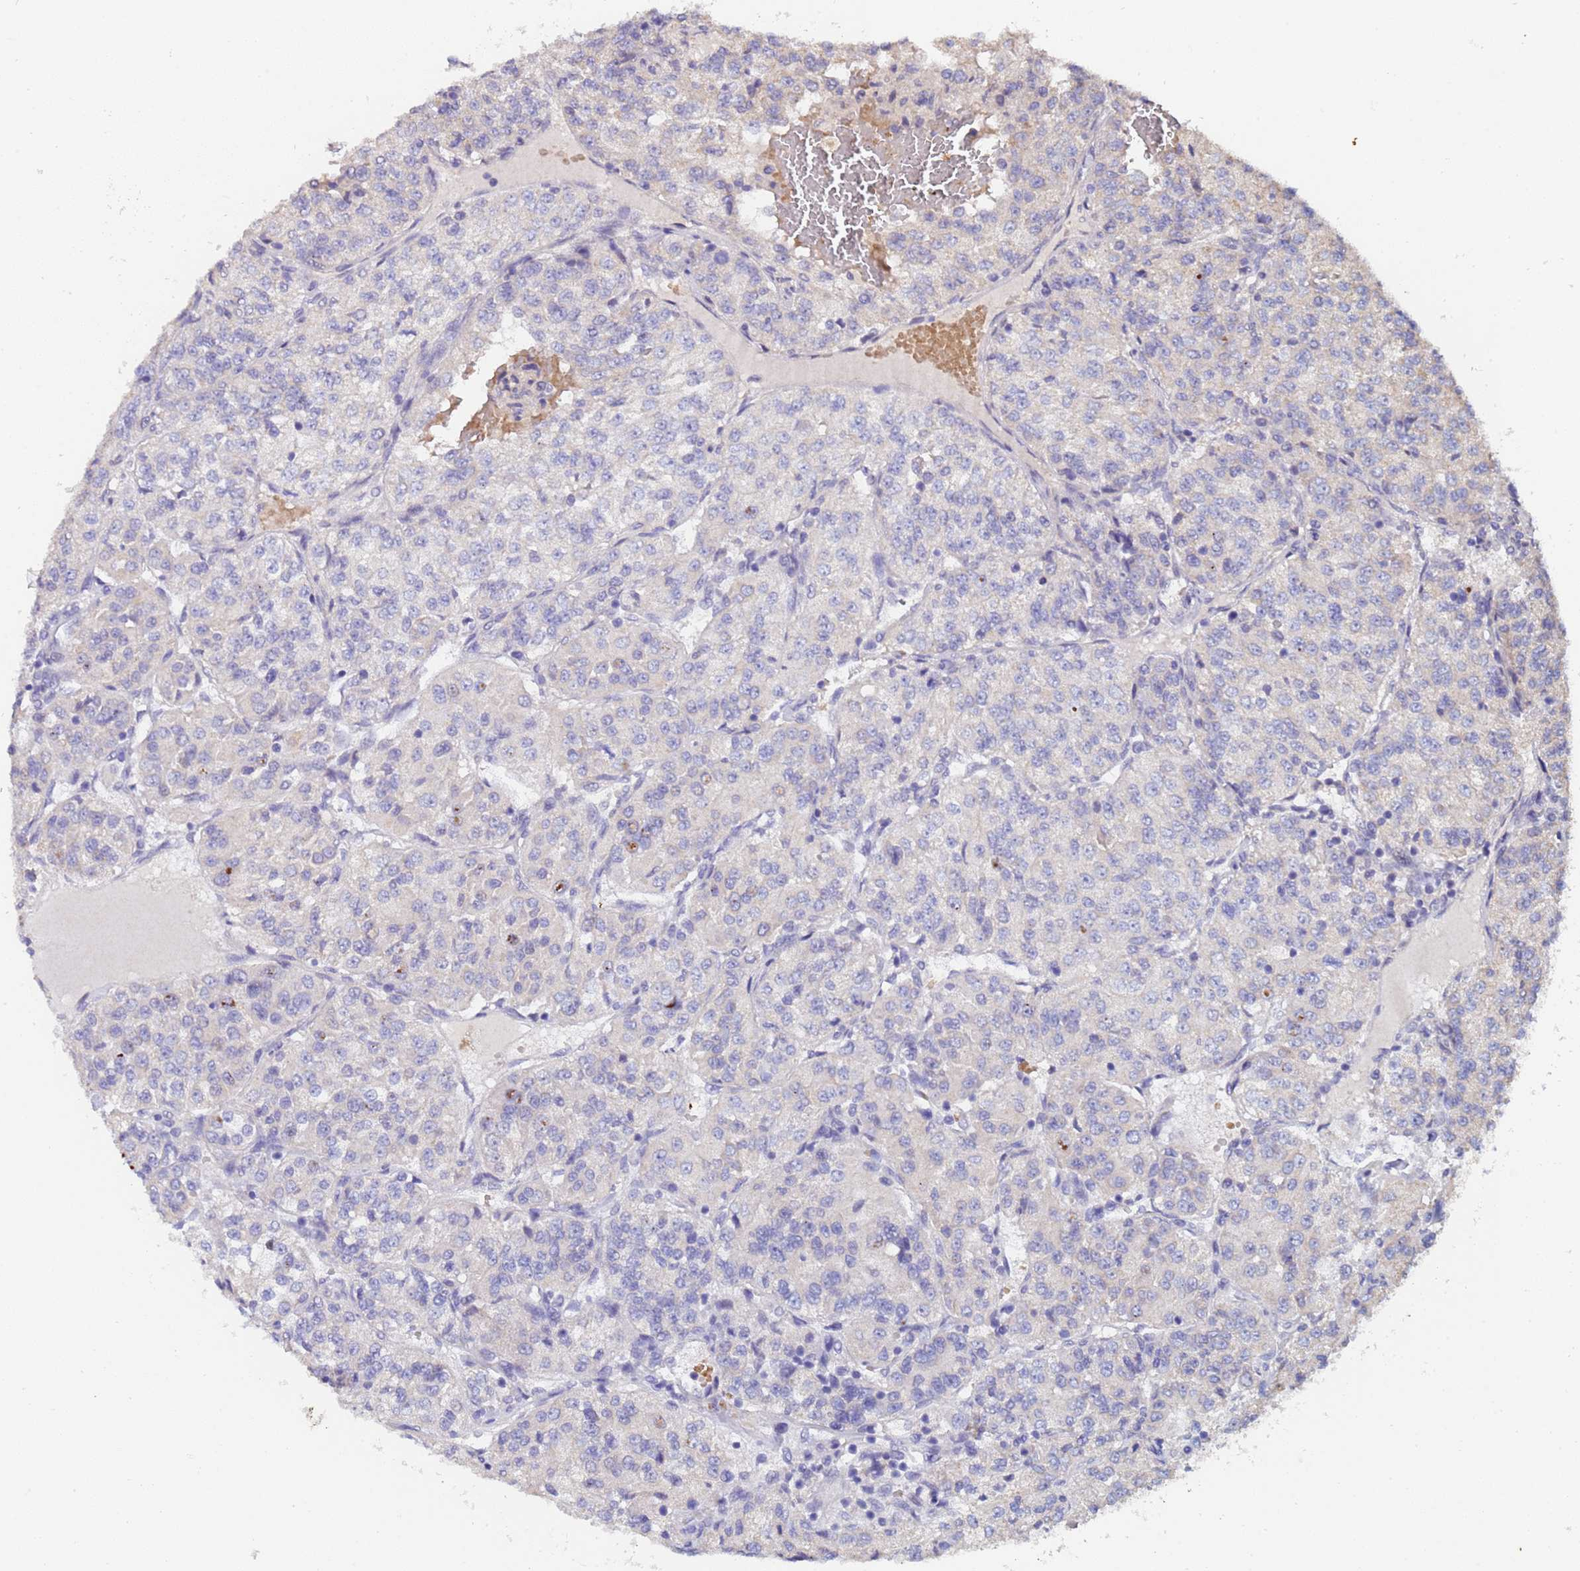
{"staining": {"intensity": "negative", "quantity": "none", "location": "none"}, "tissue": "renal cancer", "cell_type": "Tumor cells", "image_type": "cancer", "snomed": [{"axis": "morphology", "description": "Adenocarcinoma, NOS"}, {"axis": "topography", "description": "Kidney"}], "caption": "Tumor cells show no significant protein staining in renal cancer. Brightfield microscopy of IHC stained with DAB (brown) and hematoxylin (blue), captured at high magnification.", "gene": "IHO1", "patient": {"sex": "female", "age": 63}}